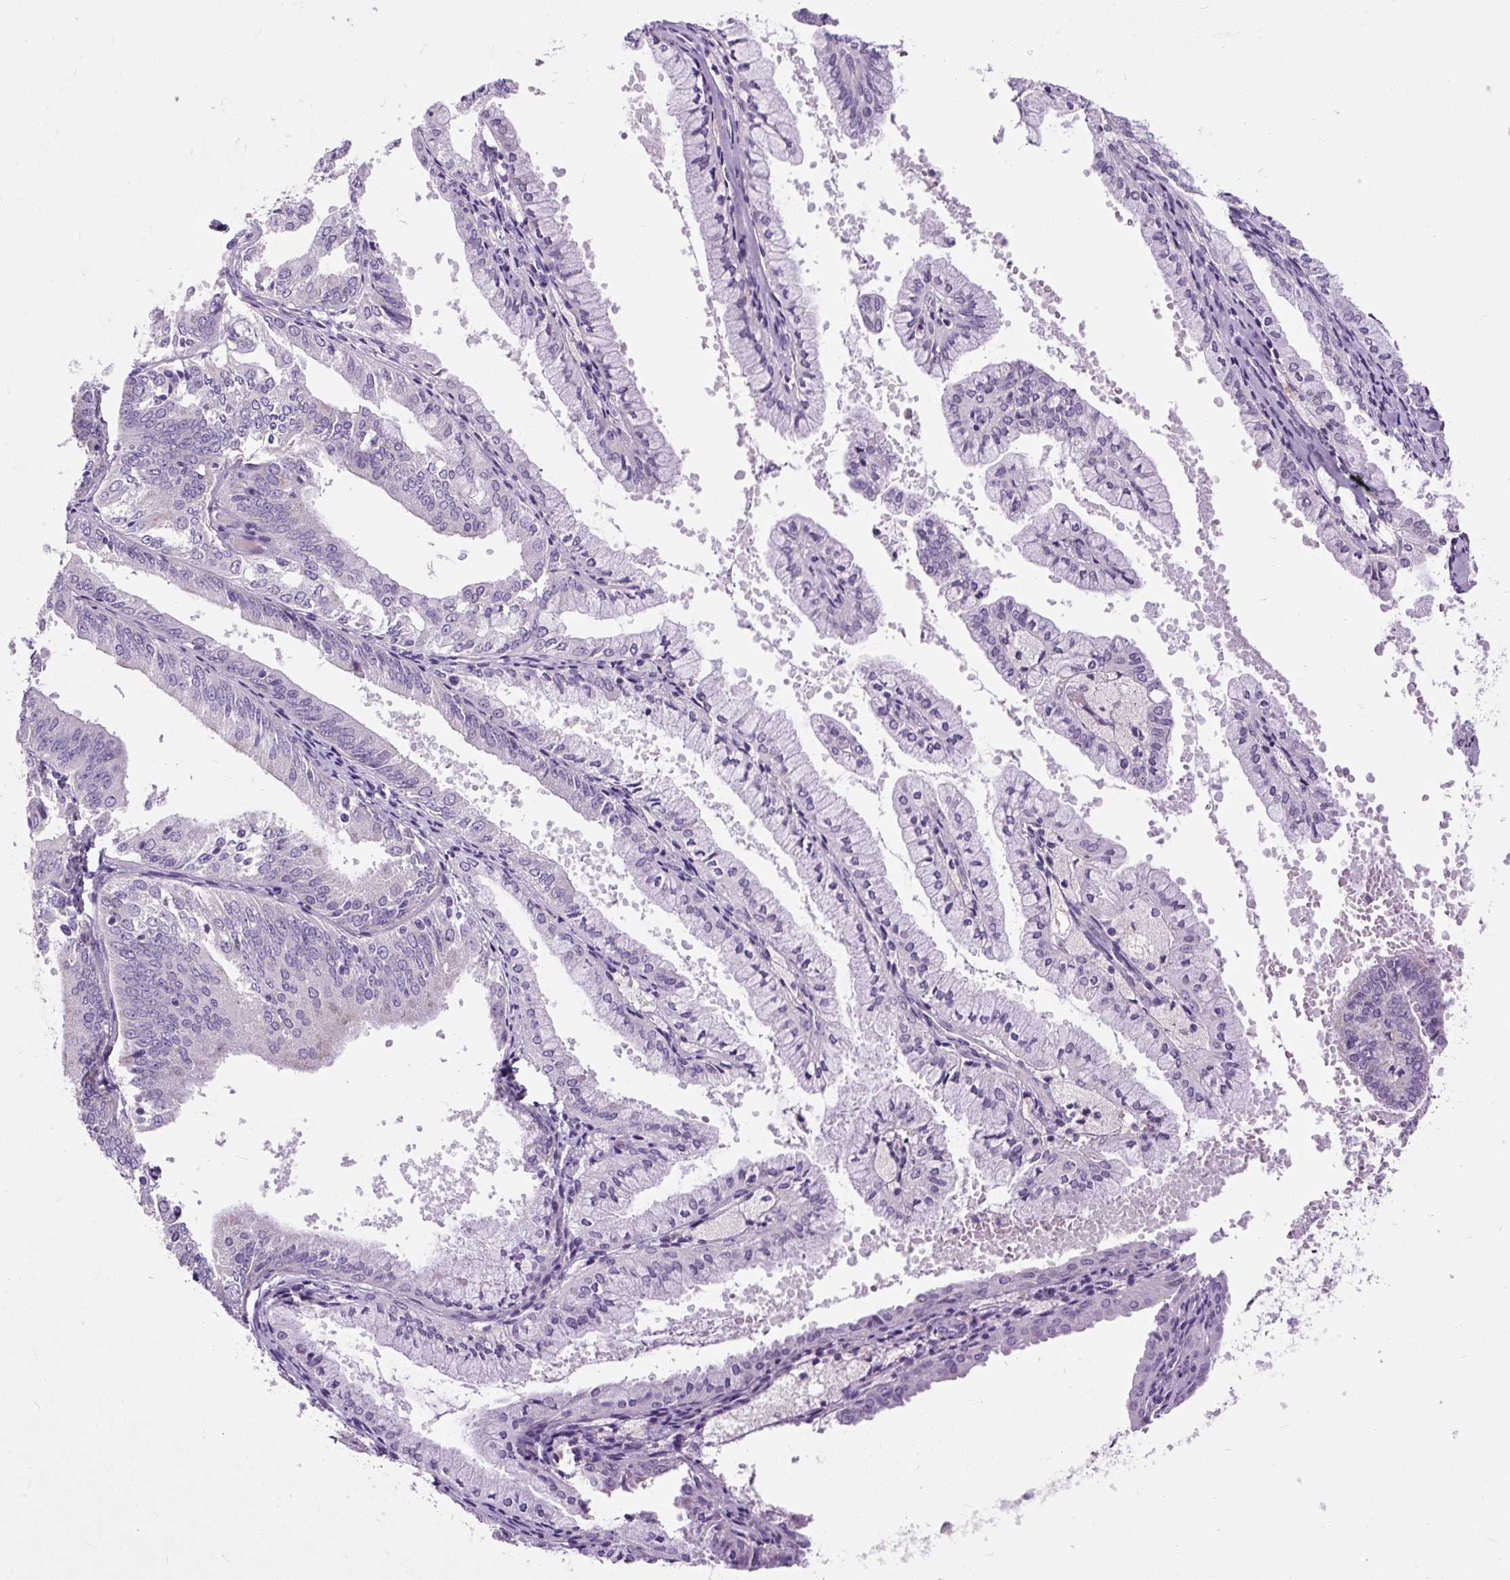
{"staining": {"intensity": "negative", "quantity": "none", "location": "none"}, "tissue": "endometrial cancer", "cell_type": "Tumor cells", "image_type": "cancer", "snomed": [{"axis": "morphology", "description": "Adenocarcinoma, NOS"}, {"axis": "topography", "description": "Endometrium"}], "caption": "This is an IHC image of human endometrial adenocarcinoma. There is no staining in tumor cells.", "gene": "FABP7", "patient": {"sex": "female", "age": 63}}